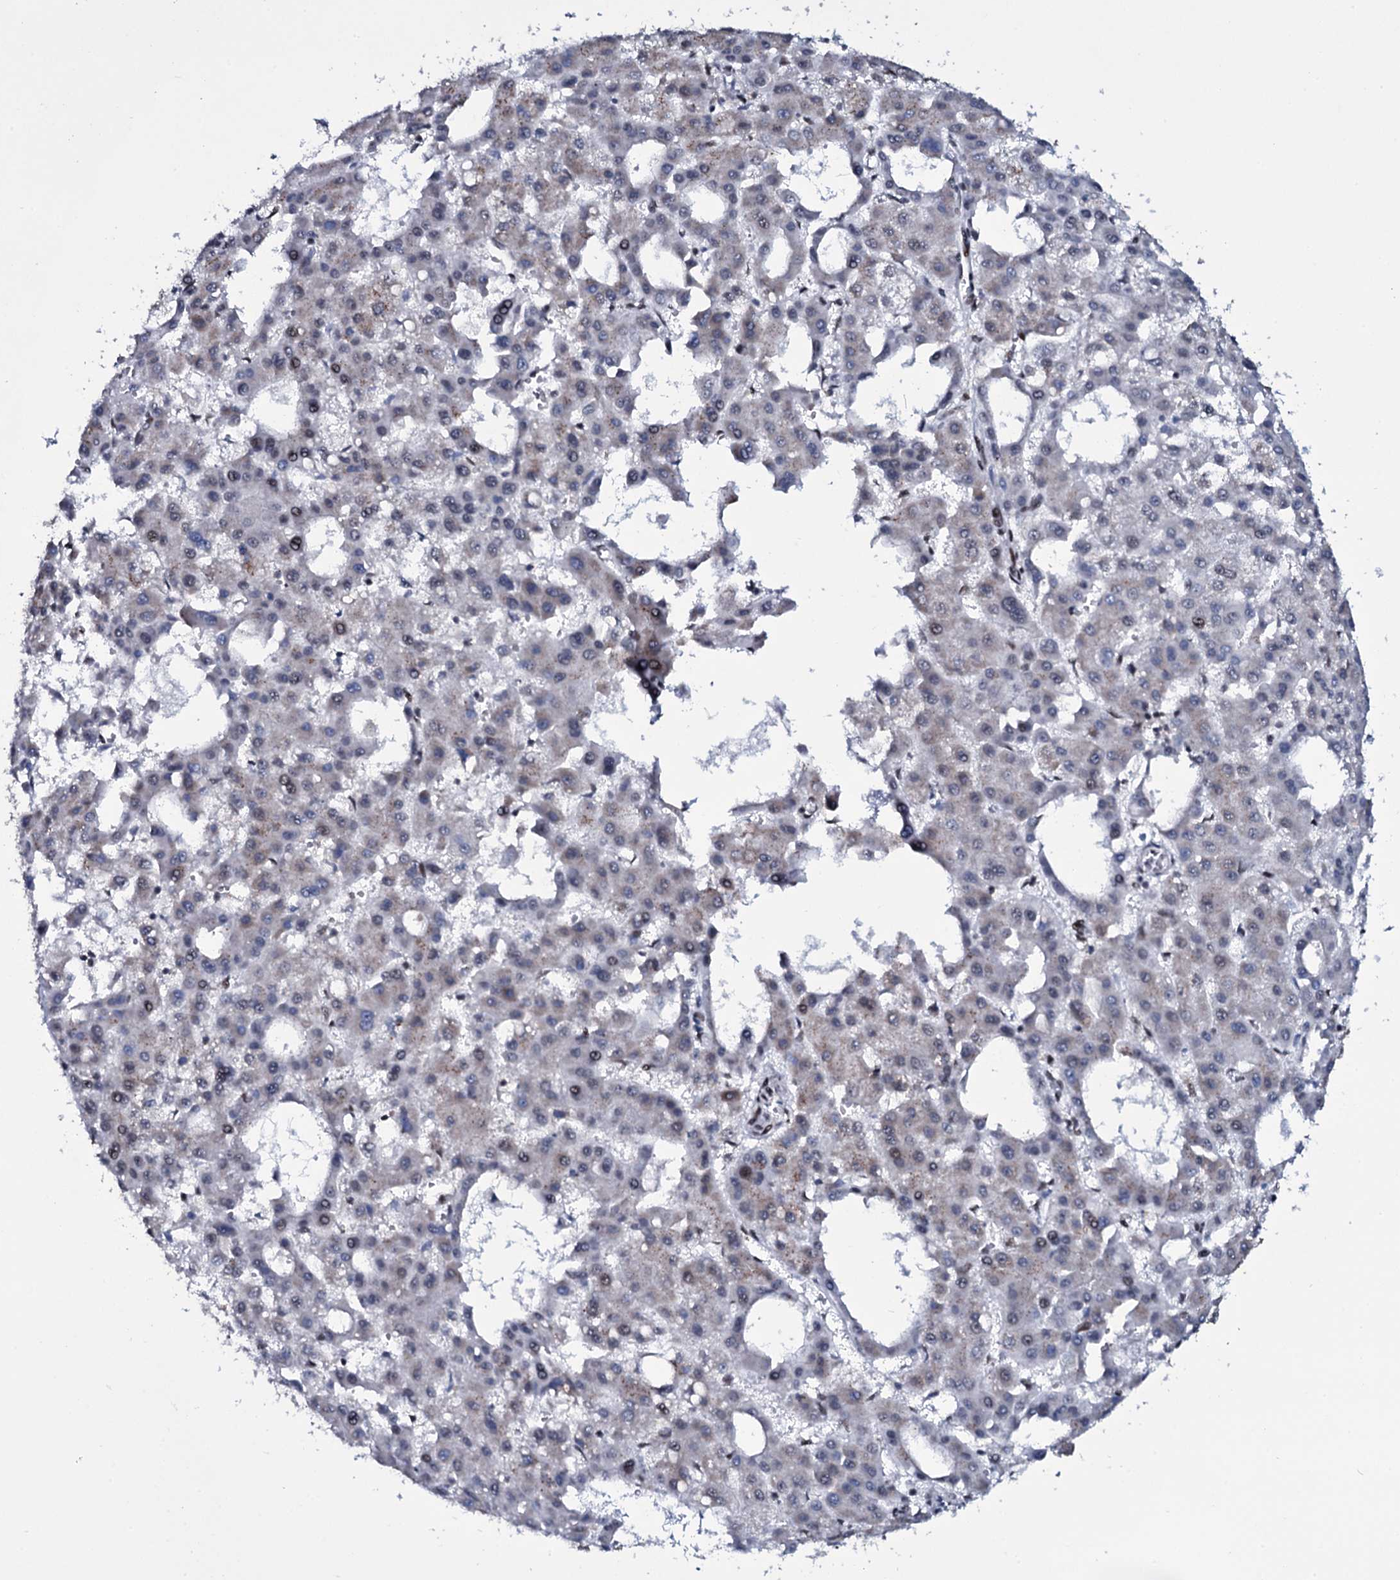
{"staining": {"intensity": "negative", "quantity": "none", "location": "none"}, "tissue": "liver cancer", "cell_type": "Tumor cells", "image_type": "cancer", "snomed": [{"axis": "morphology", "description": "Carcinoma, Hepatocellular, NOS"}, {"axis": "topography", "description": "Liver"}], "caption": "Immunohistochemical staining of liver cancer (hepatocellular carcinoma) displays no significant expression in tumor cells. Brightfield microscopy of immunohistochemistry (IHC) stained with DAB (3,3'-diaminobenzidine) (brown) and hematoxylin (blue), captured at high magnification.", "gene": "ZMIZ2", "patient": {"sex": "male", "age": 47}}